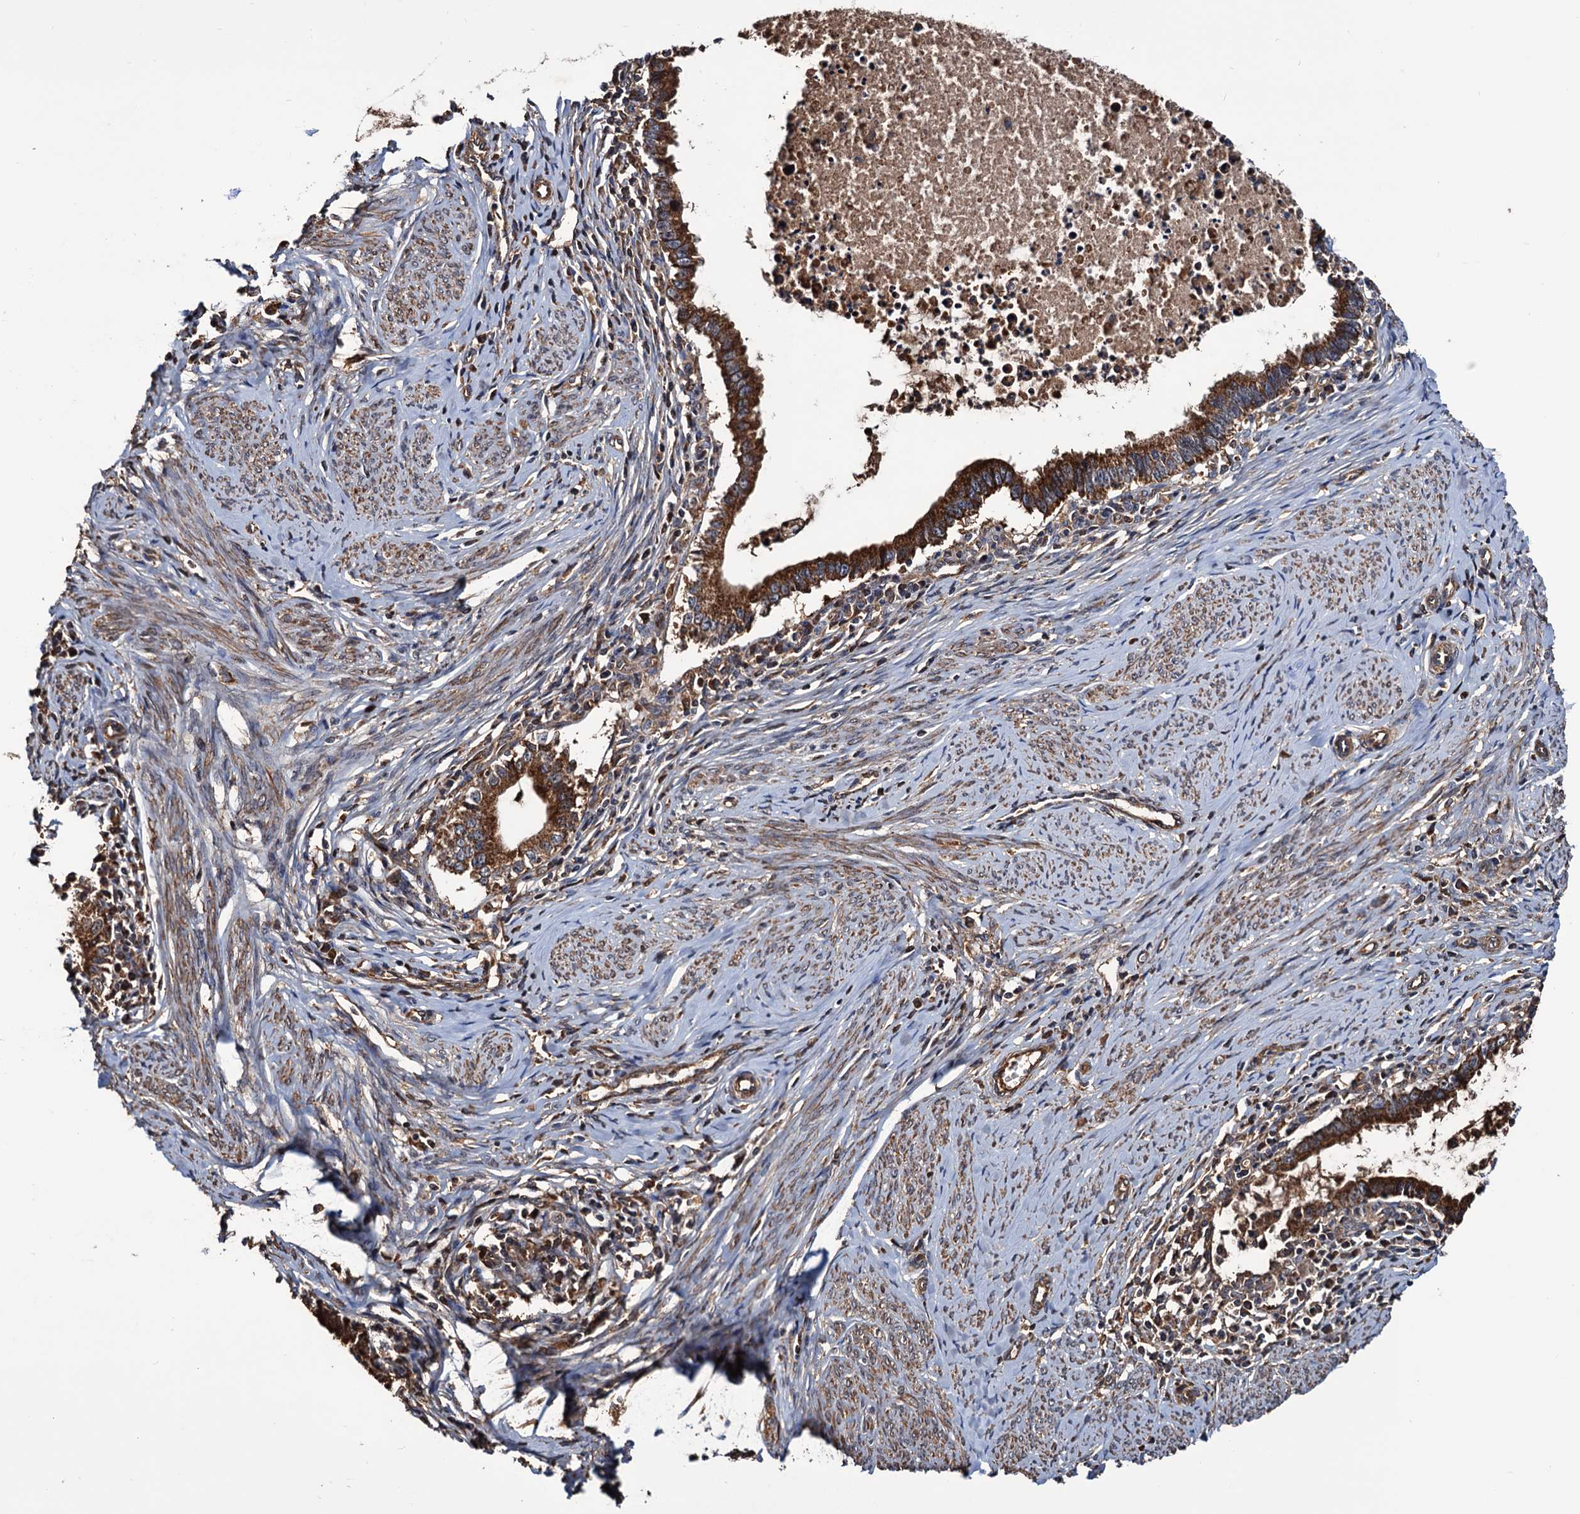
{"staining": {"intensity": "strong", "quantity": ">75%", "location": "cytoplasmic/membranous"}, "tissue": "cervical cancer", "cell_type": "Tumor cells", "image_type": "cancer", "snomed": [{"axis": "morphology", "description": "Adenocarcinoma, NOS"}, {"axis": "topography", "description": "Cervix"}], "caption": "Cervical cancer (adenocarcinoma) stained for a protein shows strong cytoplasmic/membranous positivity in tumor cells.", "gene": "MRPL42", "patient": {"sex": "female", "age": 36}}